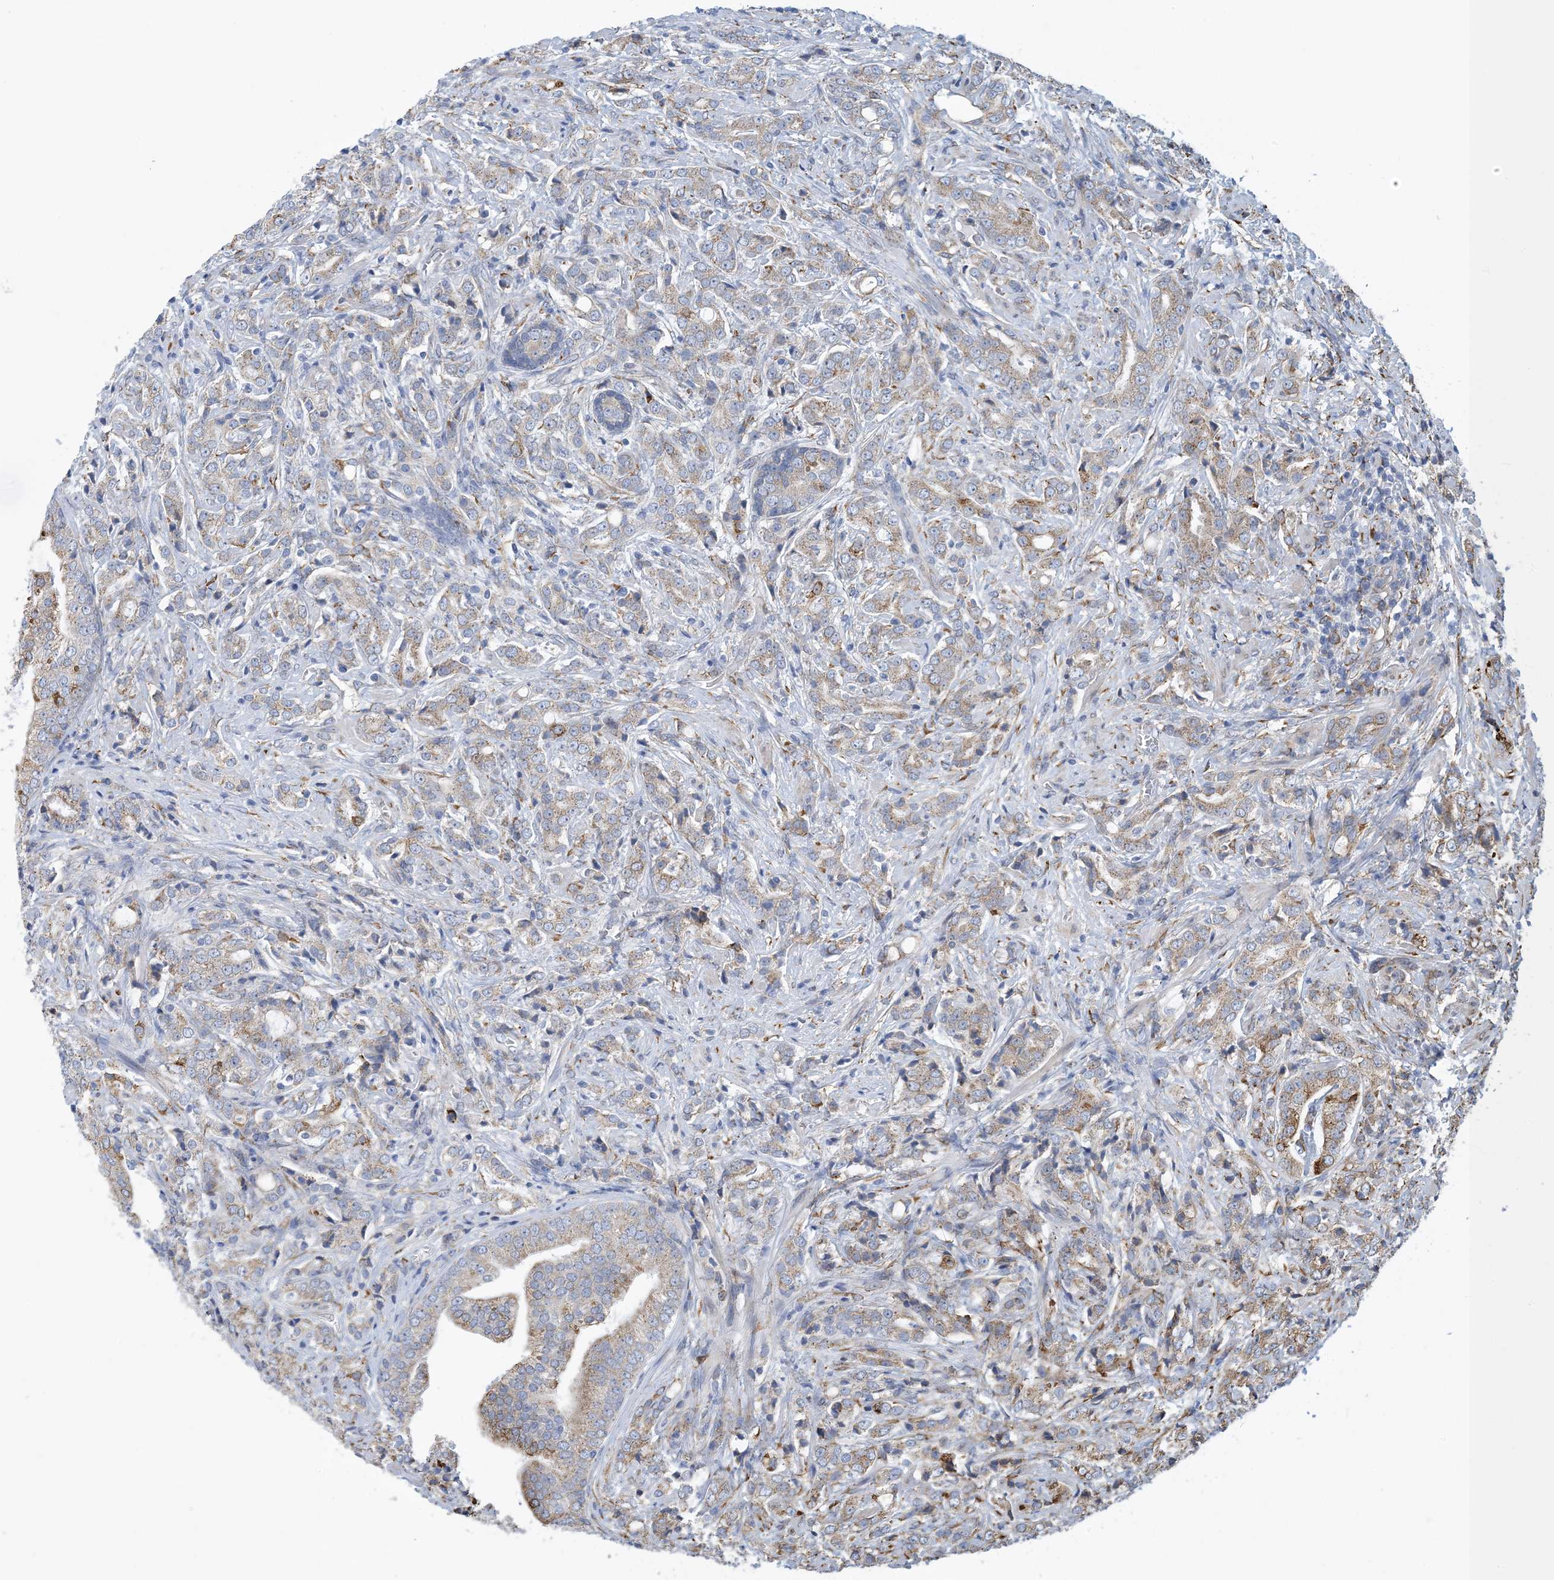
{"staining": {"intensity": "moderate", "quantity": "<25%", "location": "cytoplasmic/membranous"}, "tissue": "prostate cancer", "cell_type": "Tumor cells", "image_type": "cancer", "snomed": [{"axis": "morphology", "description": "Adenocarcinoma, High grade"}, {"axis": "topography", "description": "Prostate"}], "caption": "Brown immunohistochemical staining in prostate cancer (high-grade adenocarcinoma) shows moderate cytoplasmic/membranous positivity in about <25% of tumor cells.", "gene": "CCDC14", "patient": {"sex": "male", "age": 57}}